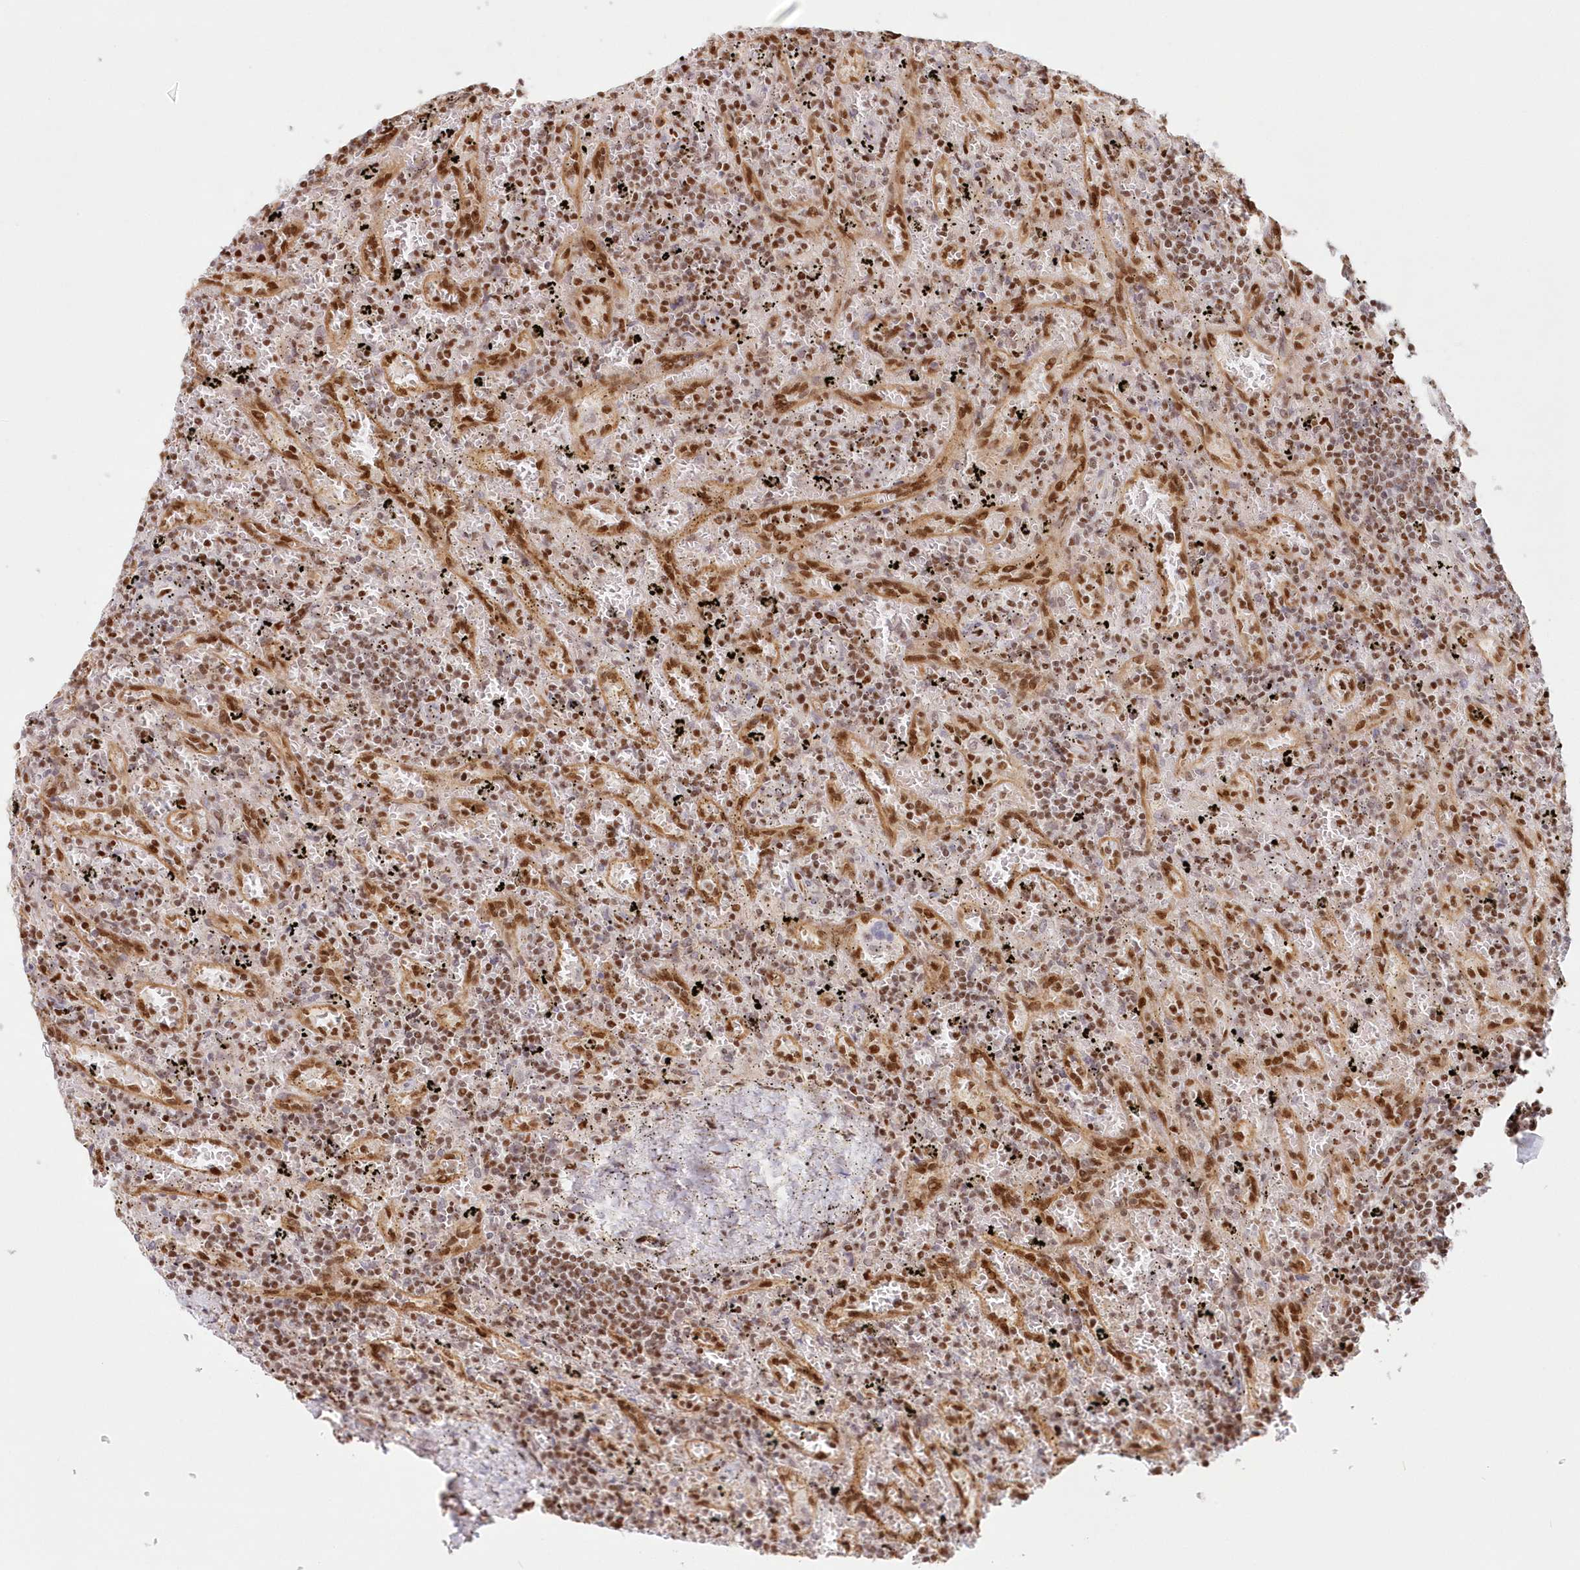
{"staining": {"intensity": "moderate", "quantity": ">75%", "location": "nuclear"}, "tissue": "lymphoma", "cell_type": "Tumor cells", "image_type": "cancer", "snomed": [{"axis": "morphology", "description": "Malignant lymphoma, non-Hodgkin's type, Low grade"}, {"axis": "topography", "description": "Spleen"}], "caption": "DAB (3,3'-diaminobenzidine) immunohistochemical staining of human malignant lymphoma, non-Hodgkin's type (low-grade) displays moderate nuclear protein expression in approximately >75% of tumor cells.", "gene": "POLR2B", "patient": {"sex": "male", "age": 76}}